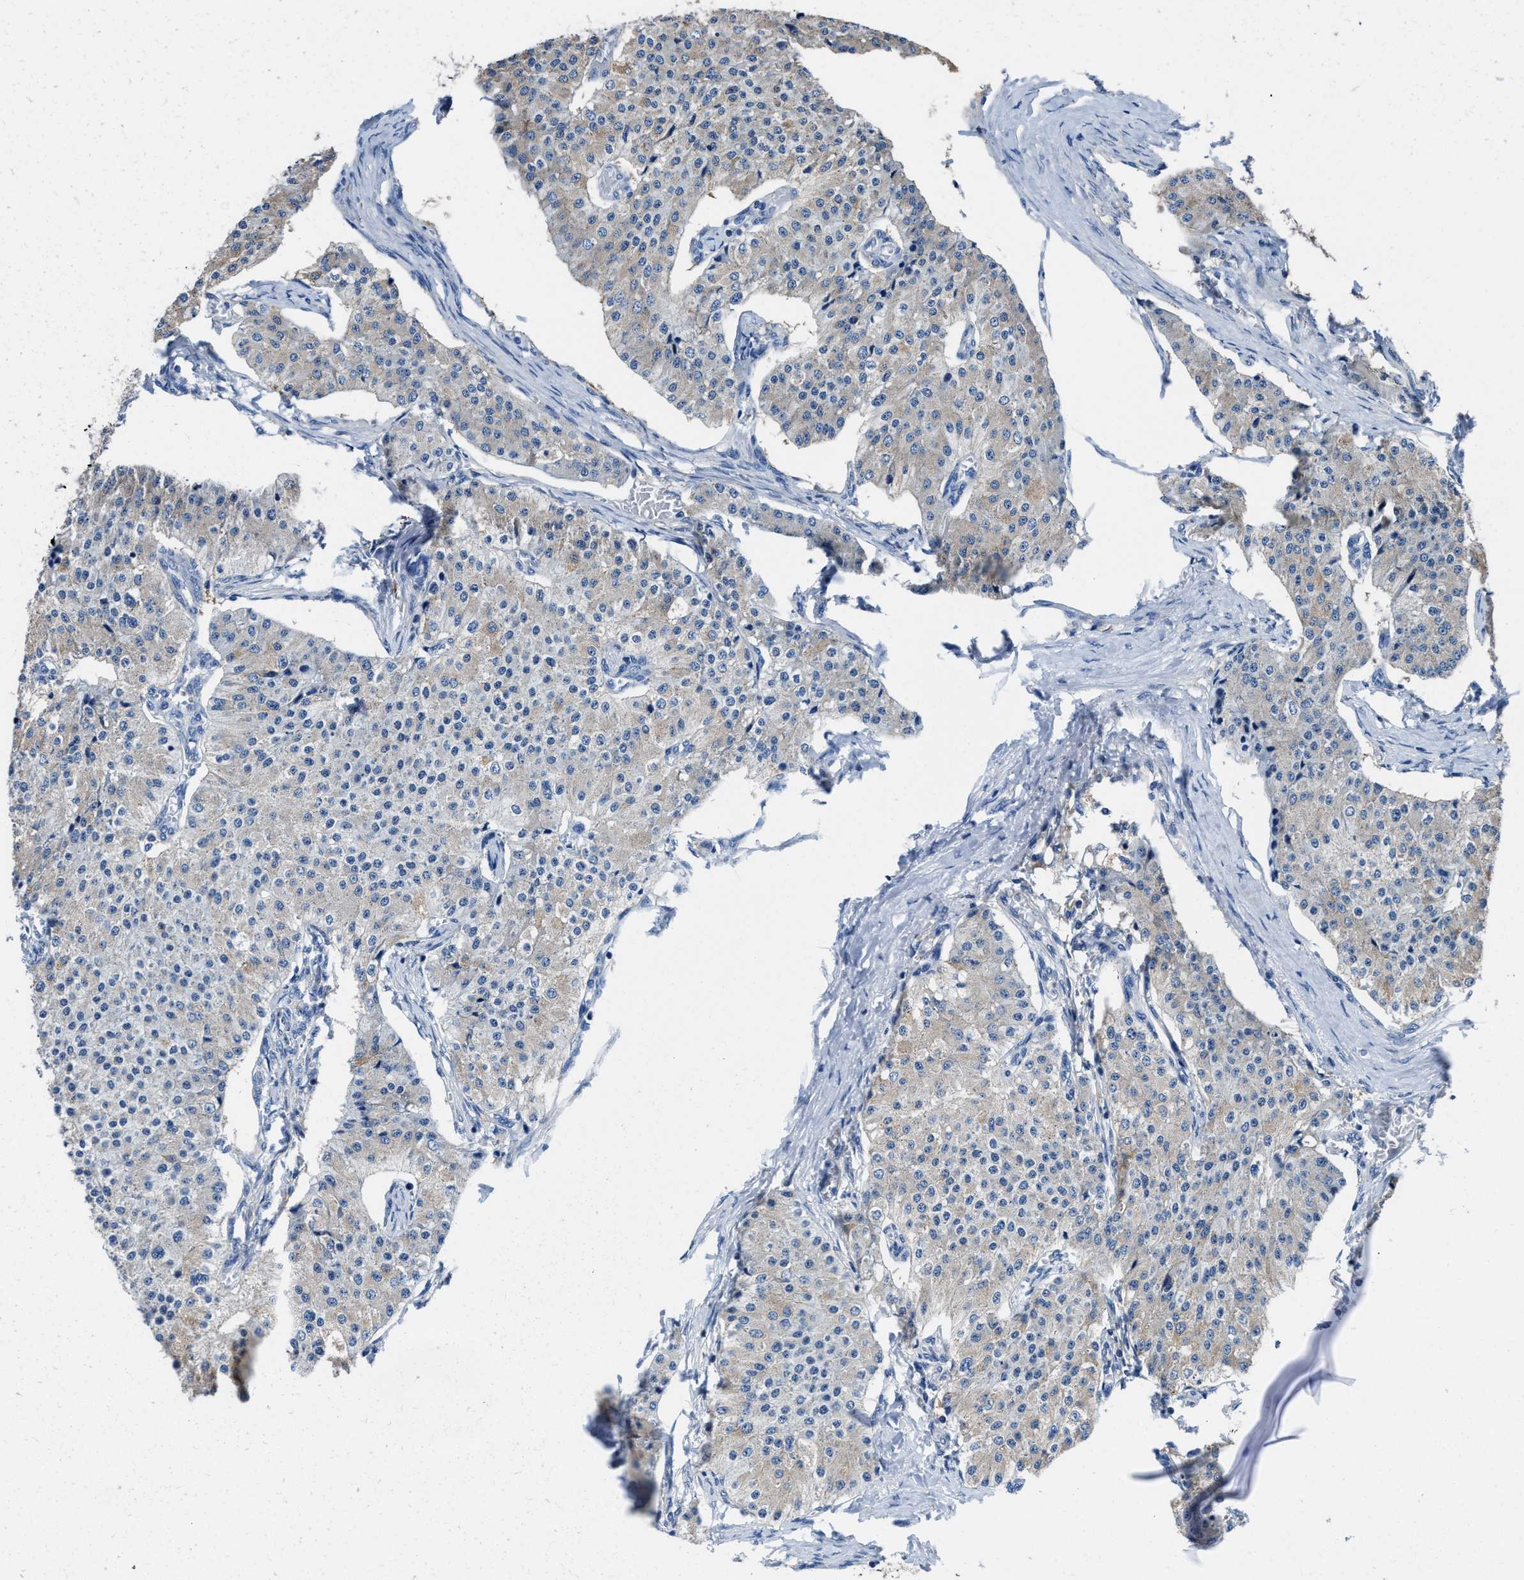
{"staining": {"intensity": "weak", "quantity": "25%-75%", "location": "cytoplasmic/membranous"}, "tissue": "carcinoid", "cell_type": "Tumor cells", "image_type": "cancer", "snomed": [{"axis": "morphology", "description": "Carcinoid, malignant, NOS"}, {"axis": "topography", "description": "Colon"}], "caption": "Tumor cells demonstrate low levels of weak cytoplasmic/membranous positivity in approximately 25%-75% of cells in human carcinoid (malignant).", "gene": "TMEM30A", "patient": {"sex": "female", "age": 52}}